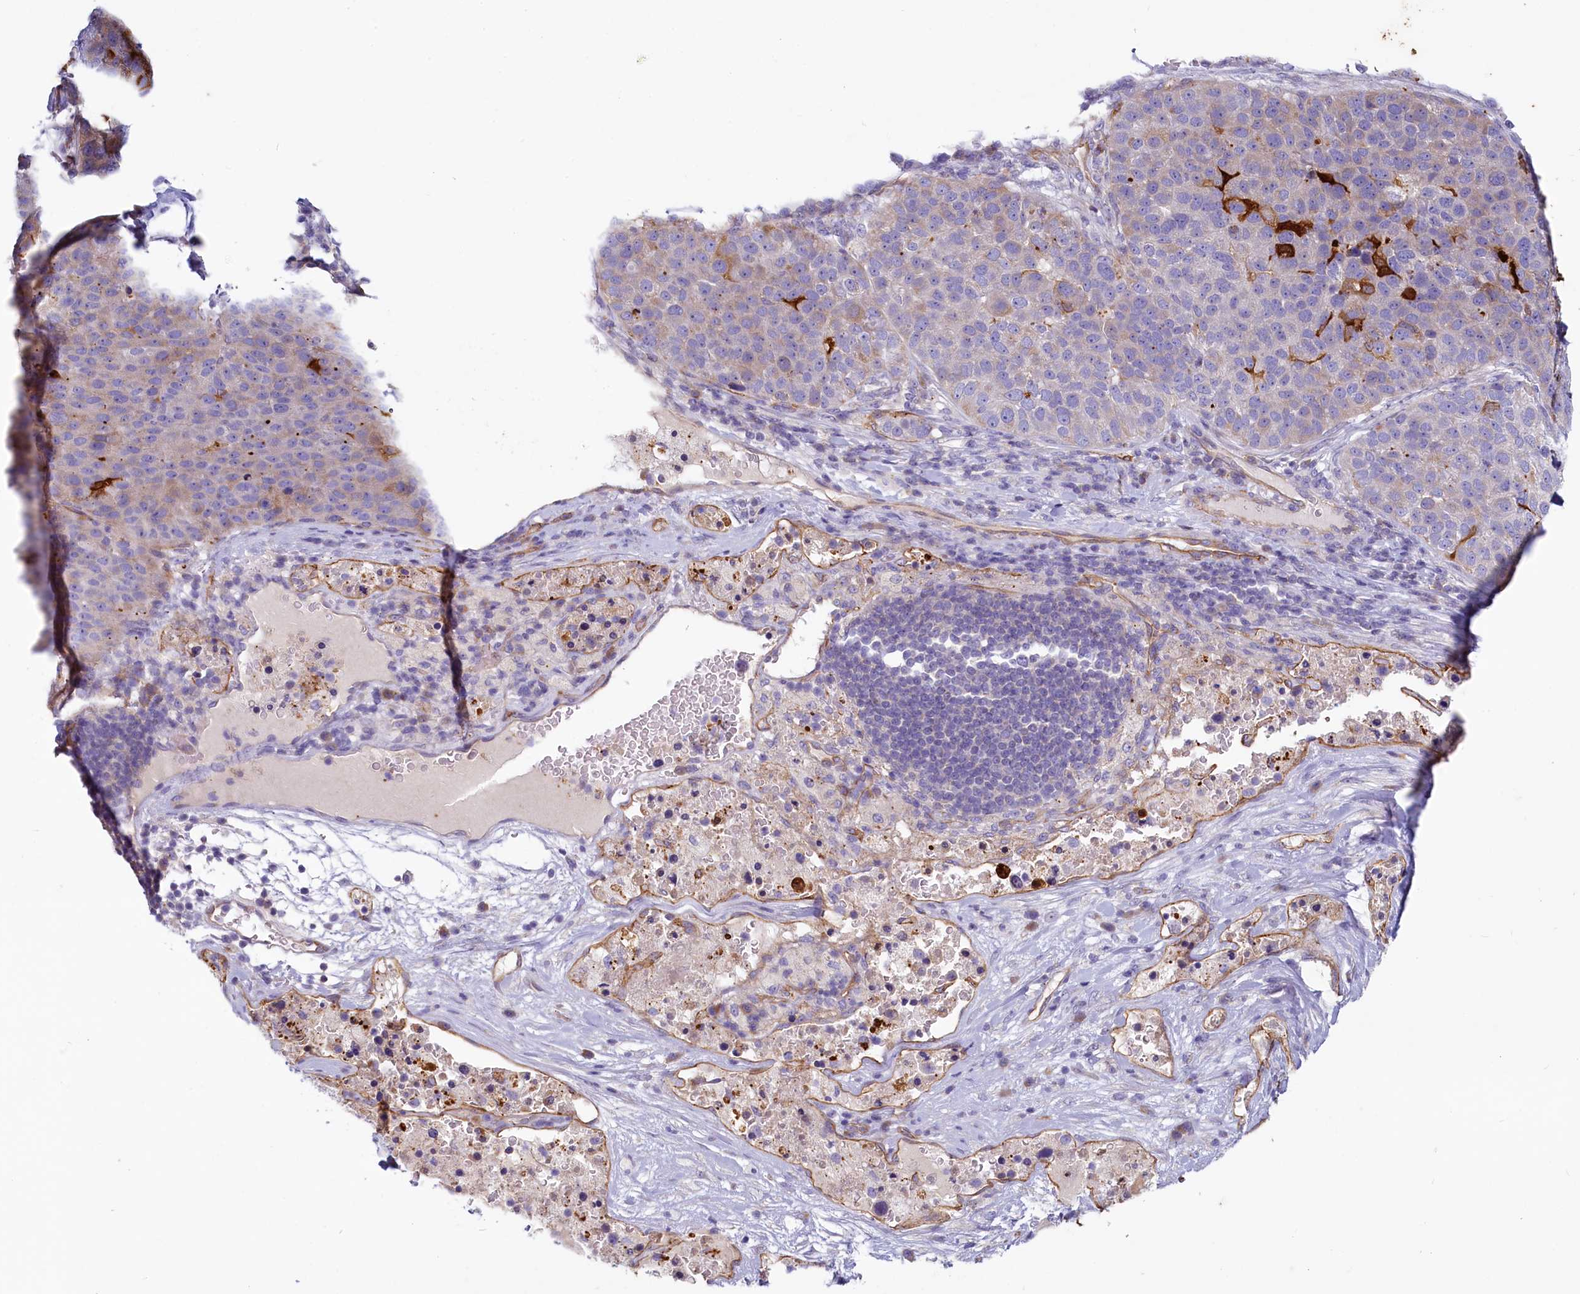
{"staining": {"intensity": "moderate", "quantity": "<25%", "location": "cytoplasmic/membranous"}, "tissue": "pancreatic cancer", "cell_type": "Tumor cells", "image_type": "cancer", "snomed": [{"axis": "morphology", "description": "Adenocarcinoma, NOS"}, {"axis": "topography", "description": "Pancreas"}], "caption": "Tumor cells show low levels of moderate cytoplasmic/membranous positivity in about <25% of cells in human pancreatic adenocarcinoma.", "gene": "LMOD3", "patient": {"sex": "female", "age": 61}}